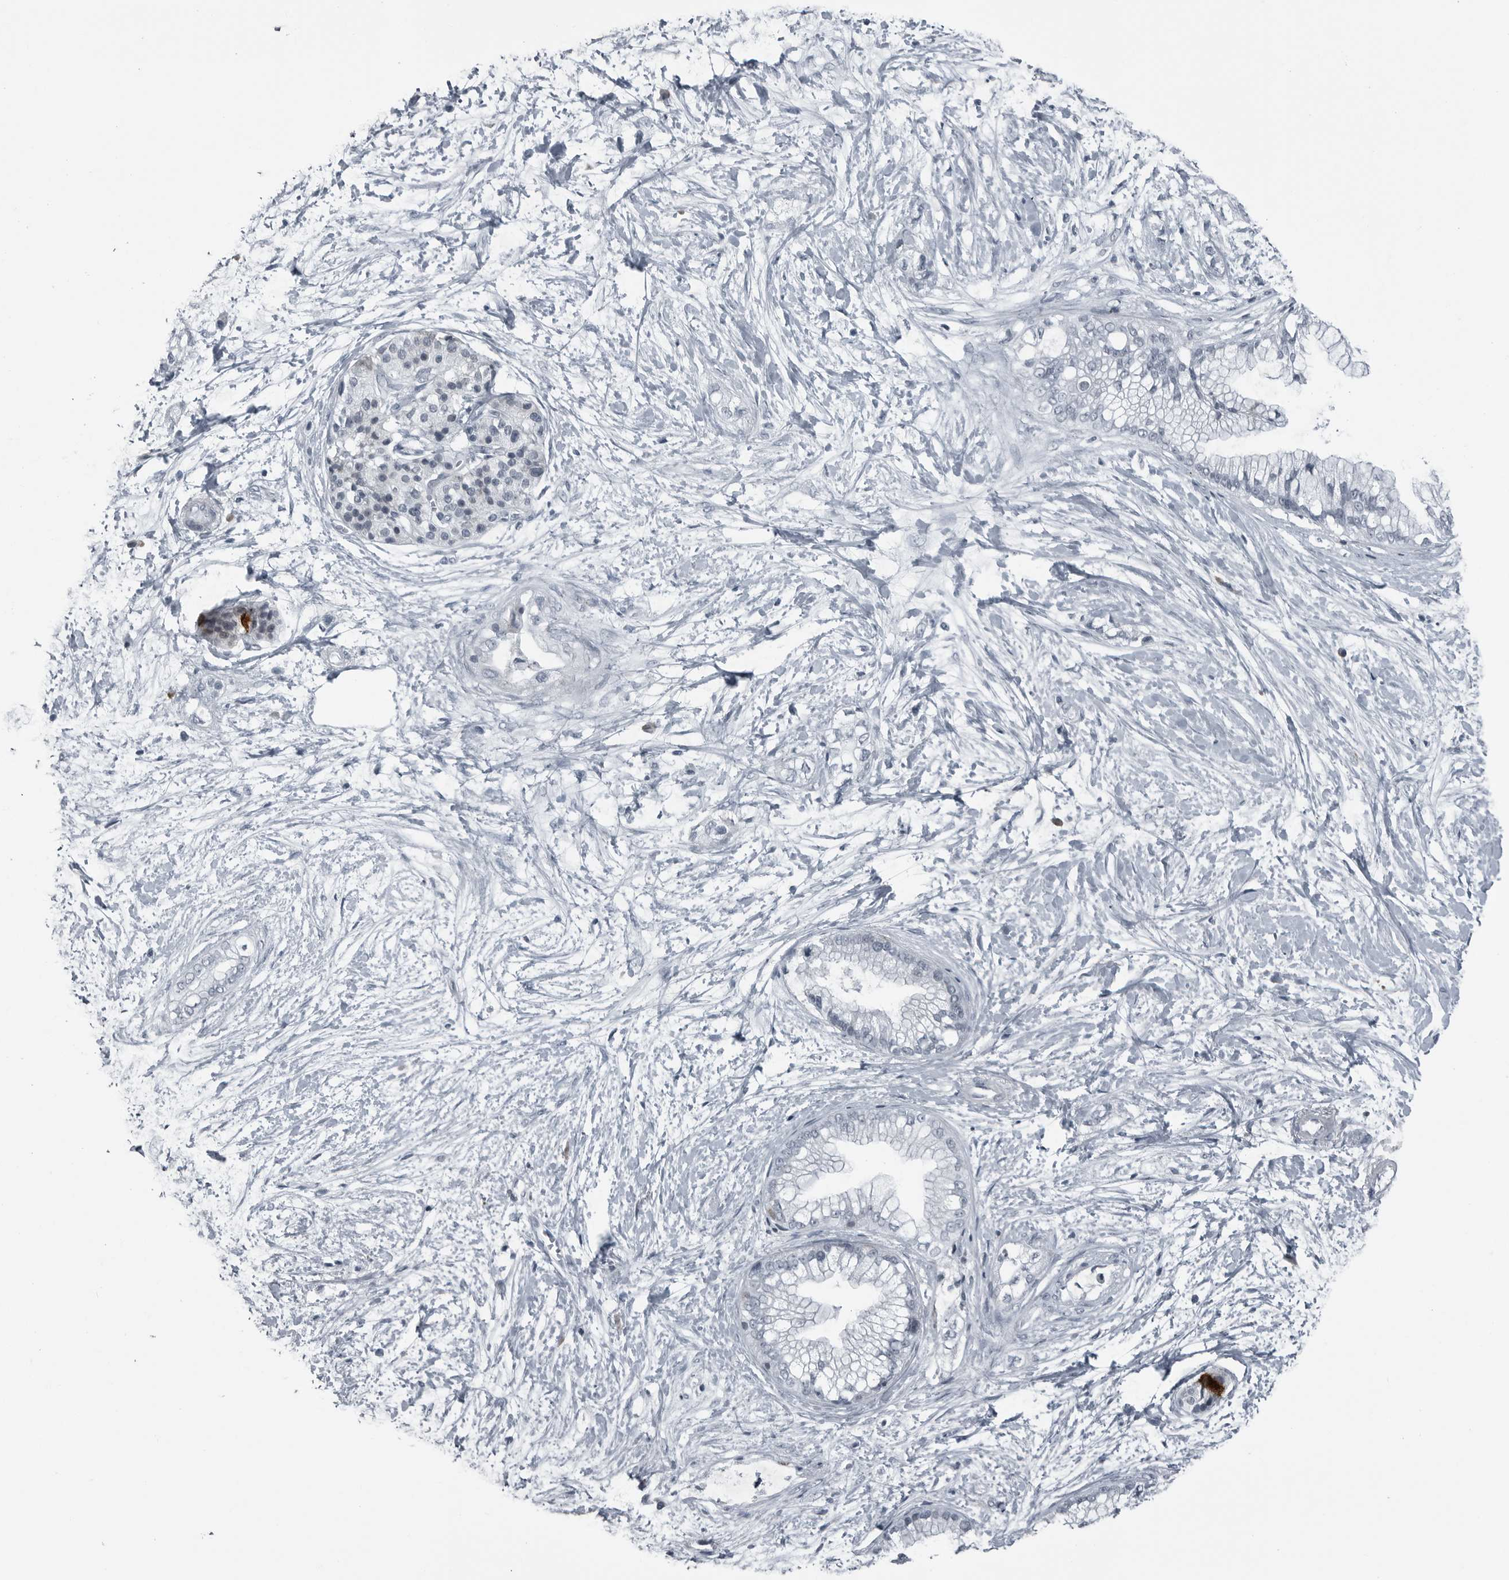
{"staining": {"intensity": "negative", "quantity": "none", "location": "none"}, "tissue": "pancreatic cancer", "cell_type": "Tumor cells", "image_type": "cancer", "snomed": [{"axis": "morphology", "description": "Adenocarcinoma, NOS"}, {"axis": "topography", "description": "Pancreas"}], "caption": "A micrograph of human adenocarcinoma (pancreatic) is negative for staining in tumor cells. (IHC, brightfield microscopy, high magnification).", "gene": "DNAAF11", "patient": {"sex": "male", "age": 68}}